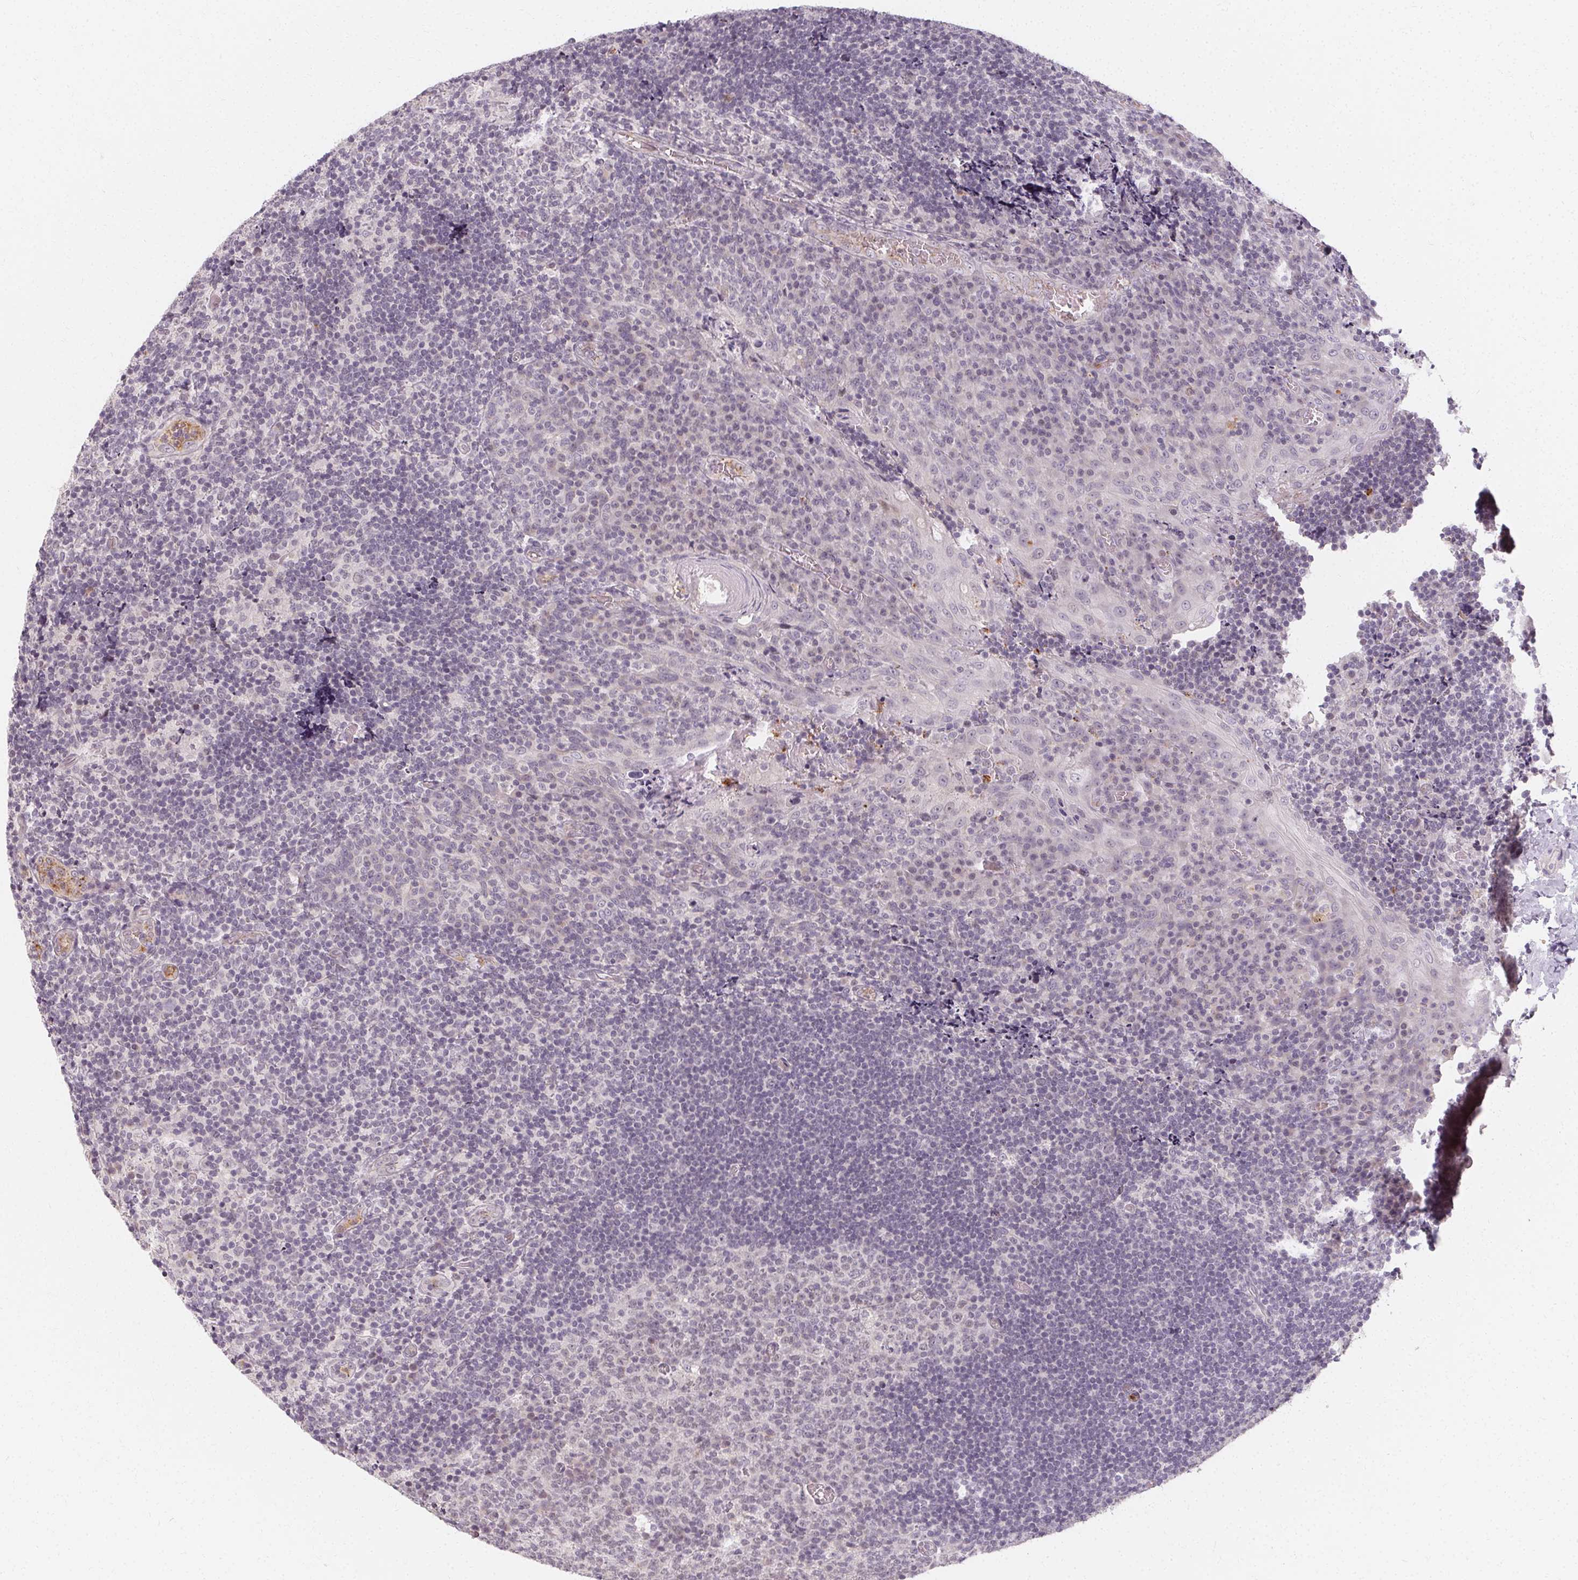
{"staining": {"intensity": "negative", "quantity": "none", "location": "none"}, "tissue": "tonsil", "cell_type": "Germinal center cells", "image_type": "normal", "snomed": [{"axis": "morphology", "description": "Normal tissue, NOS"}, {"axis": "topography", "description": "Tonsil"}], "caption": "This is an immunohistochemistry histopathology image of benign tonsil. There is no staining in germinal center cells.", "gene": "CLCNKA", "patient": {"sex": "male", "age": 17}}